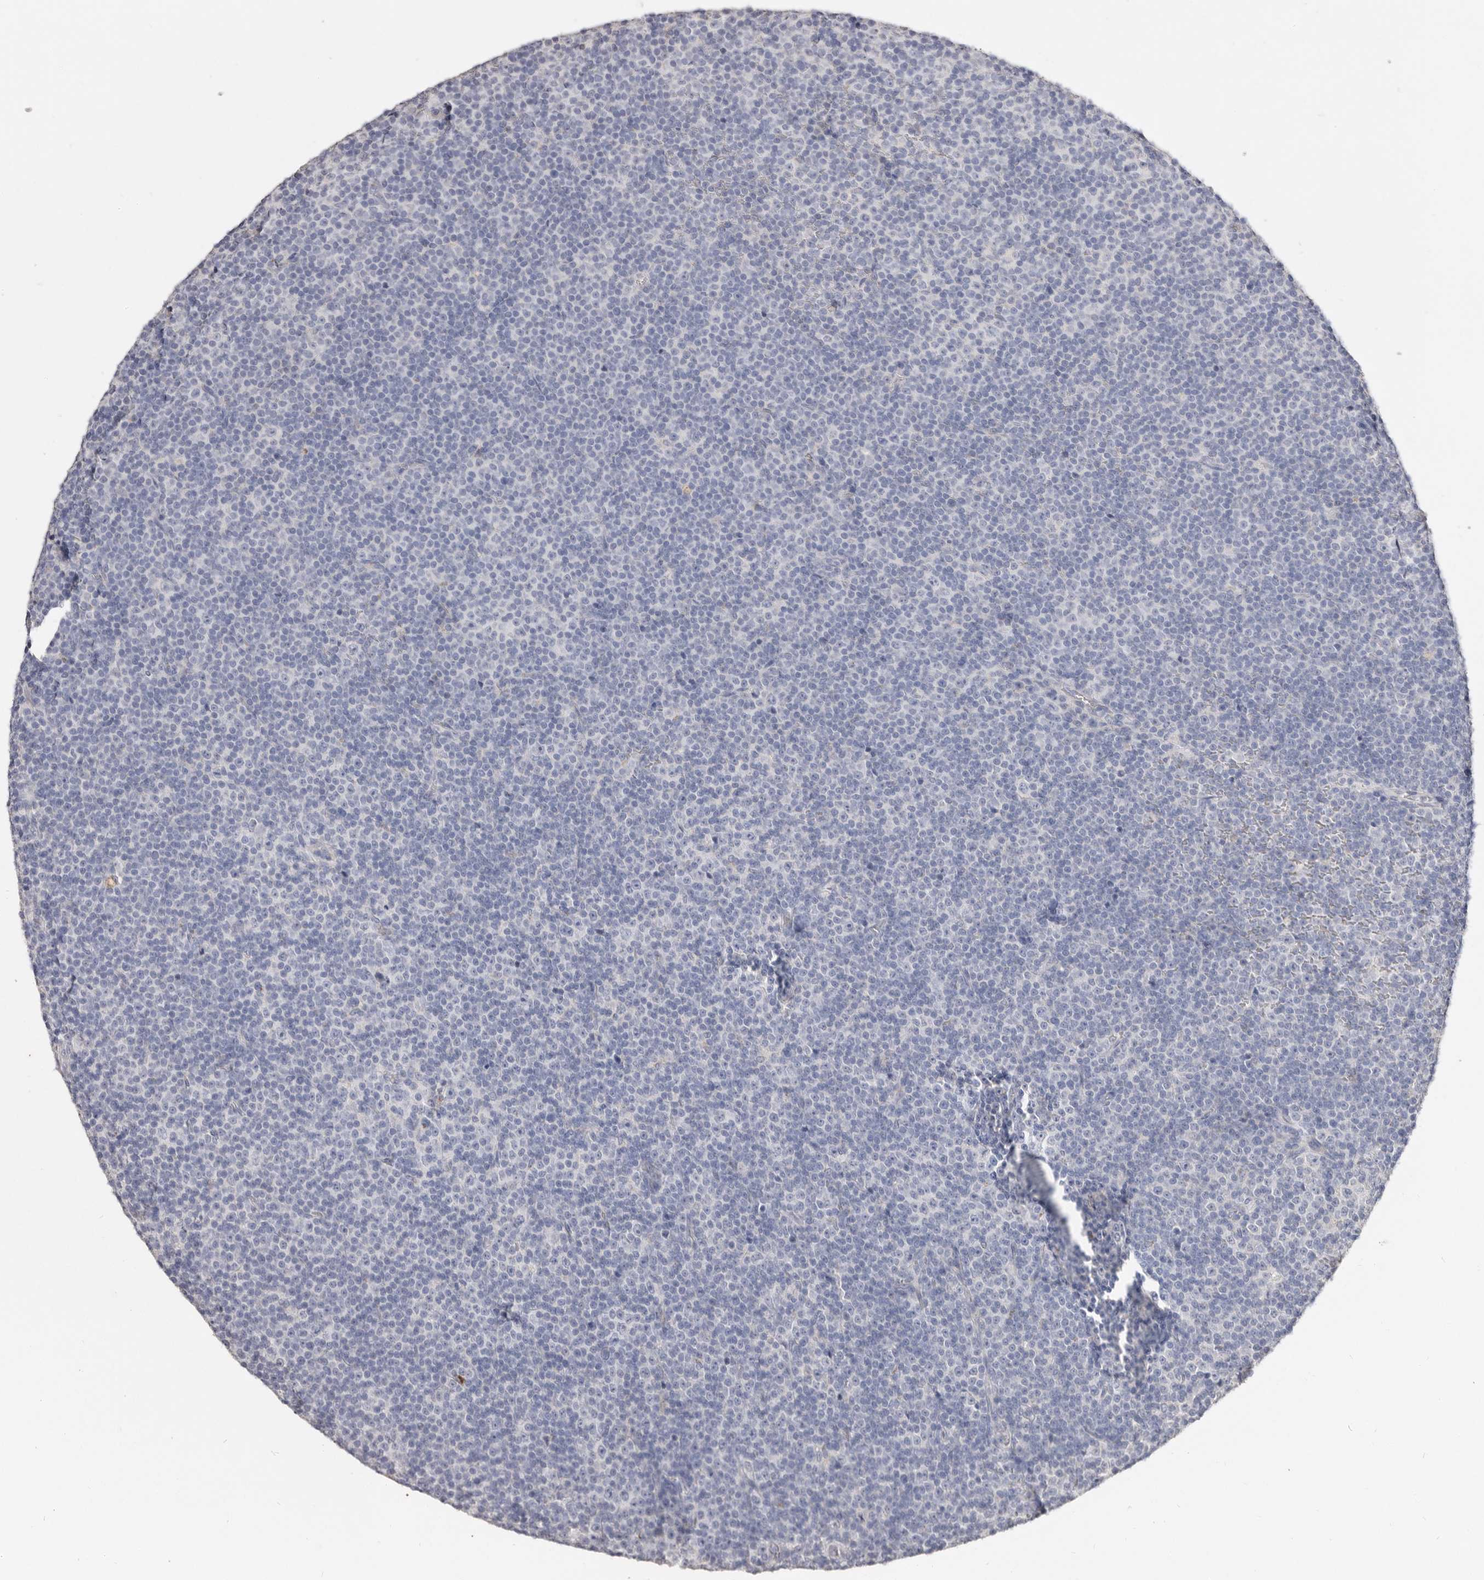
{"staining": {"intensity": "negative", "quantity": "none", "location": "none"}, "tissue": "lymphoma", "cell_type": "Tumor cells", "image_type": "cancer", "snomed": [{"axis": "morphology", "description": "Malignant lymphoma, non-Hodgkin's type, Low grade"}, {"axis": "topography", "description": "Lymph node"}], "caption": "High power microscopy micrograph of an immunohistochemistry micrograph of low-grade malignant lymphoma, non-Hodgkin's type, revealing no significant staining in tumor cells.", "gene": "LGALS7B", "patient": {"sex": "female", "age": 67}}